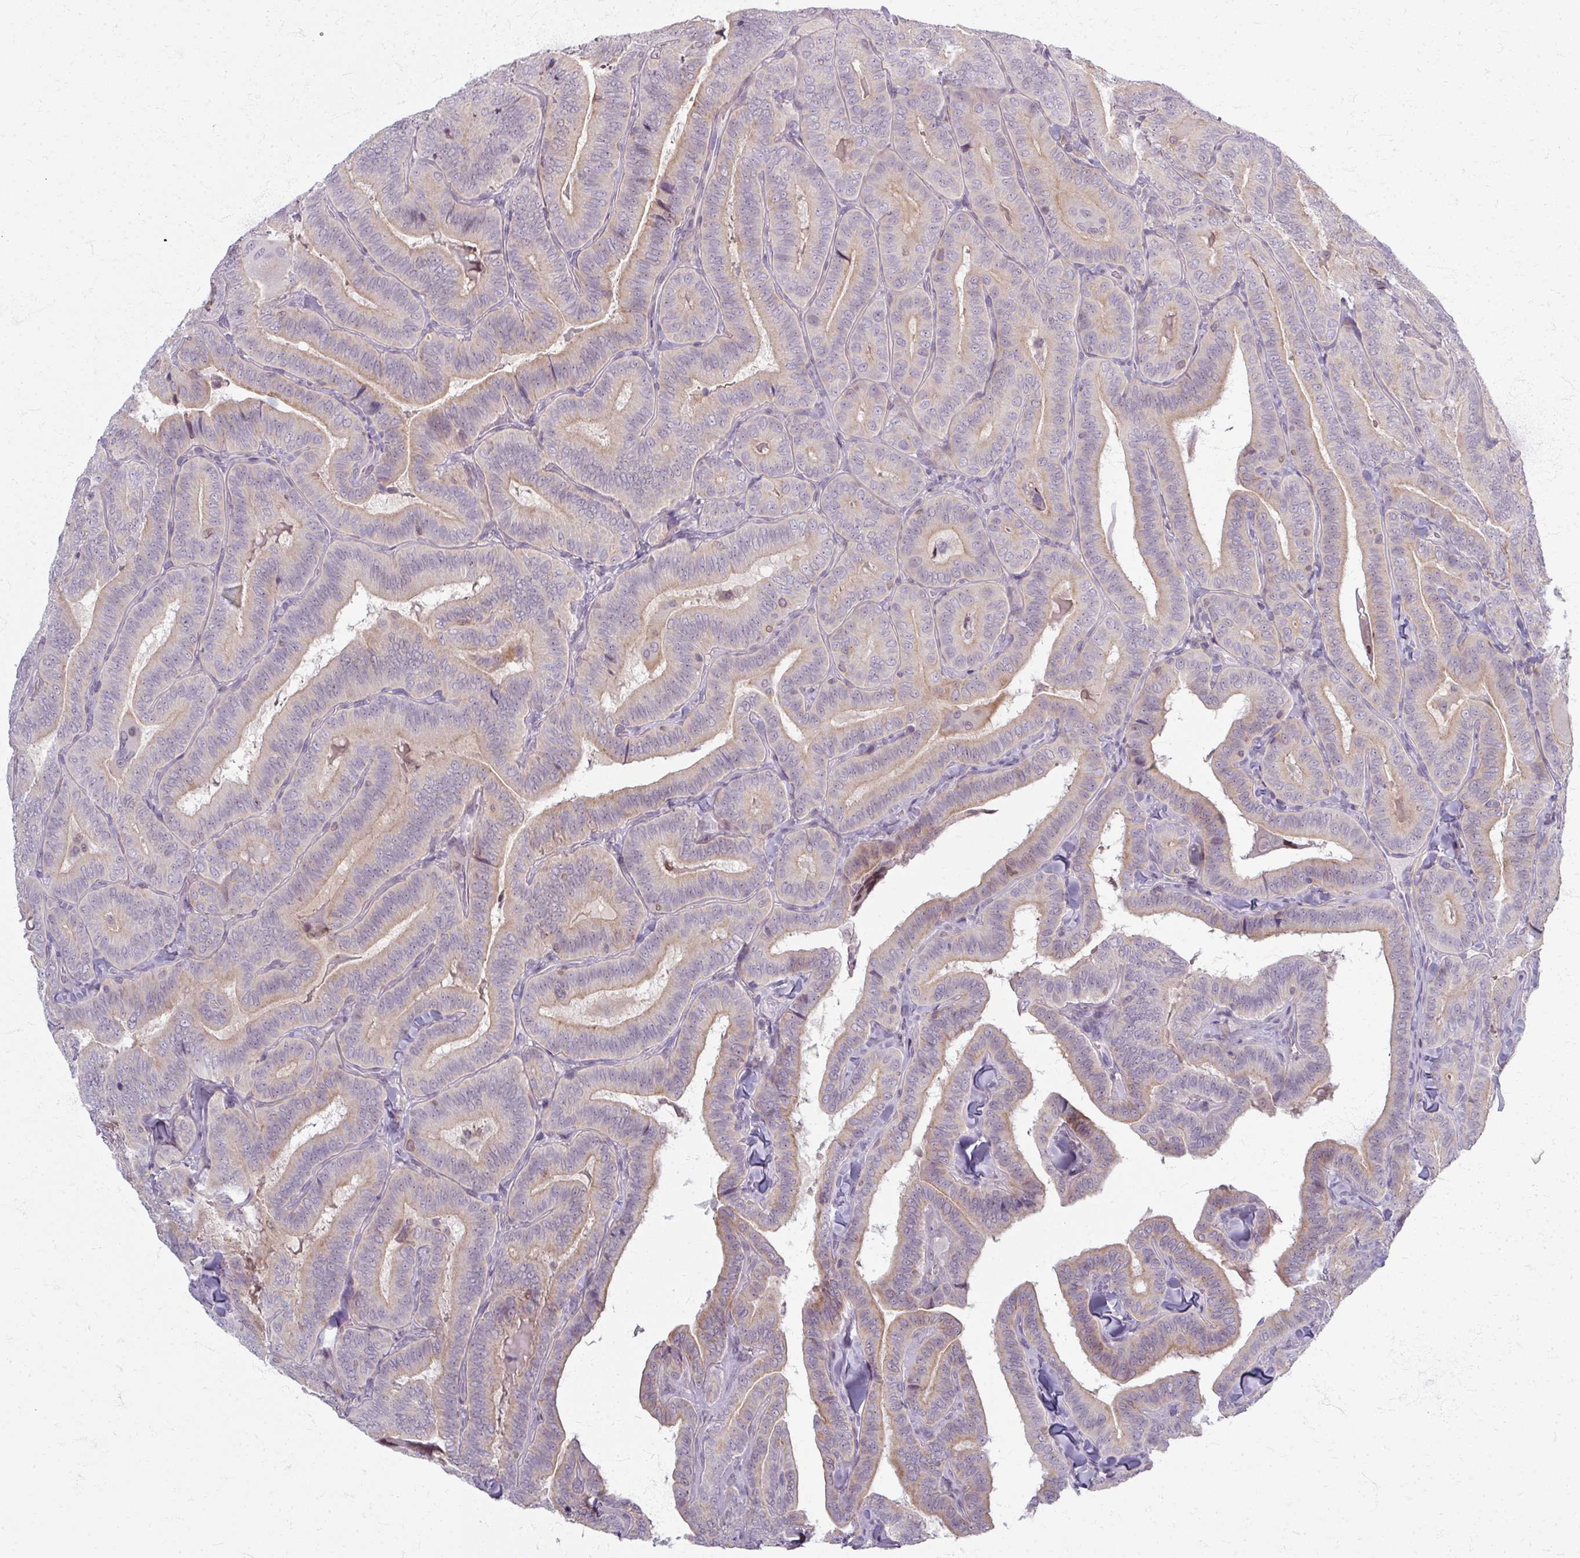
{"staining": {"intensity": "weak", "quantity": "<25%", "location": "cytoplasmic/membranous"}, "tissue": "thyroid cancer", "cell_type": "Tumor cells", "image_type": "cancer", "snomed": [{"axis": "morphology", "description": "Papillary adenocarcinoma, NOS"}, {"axis": "topography", "description": "Thyroid gland"}], "caption": "Immunohistochemical staining of human papillary adenocarcinoma (thyroid) shows no significant expression in tumor cells. (DAB immunohistochemistry (IHC), high magnification).", "gene": "TTLL7", "patient": {"sex": "male", "age": 61}}